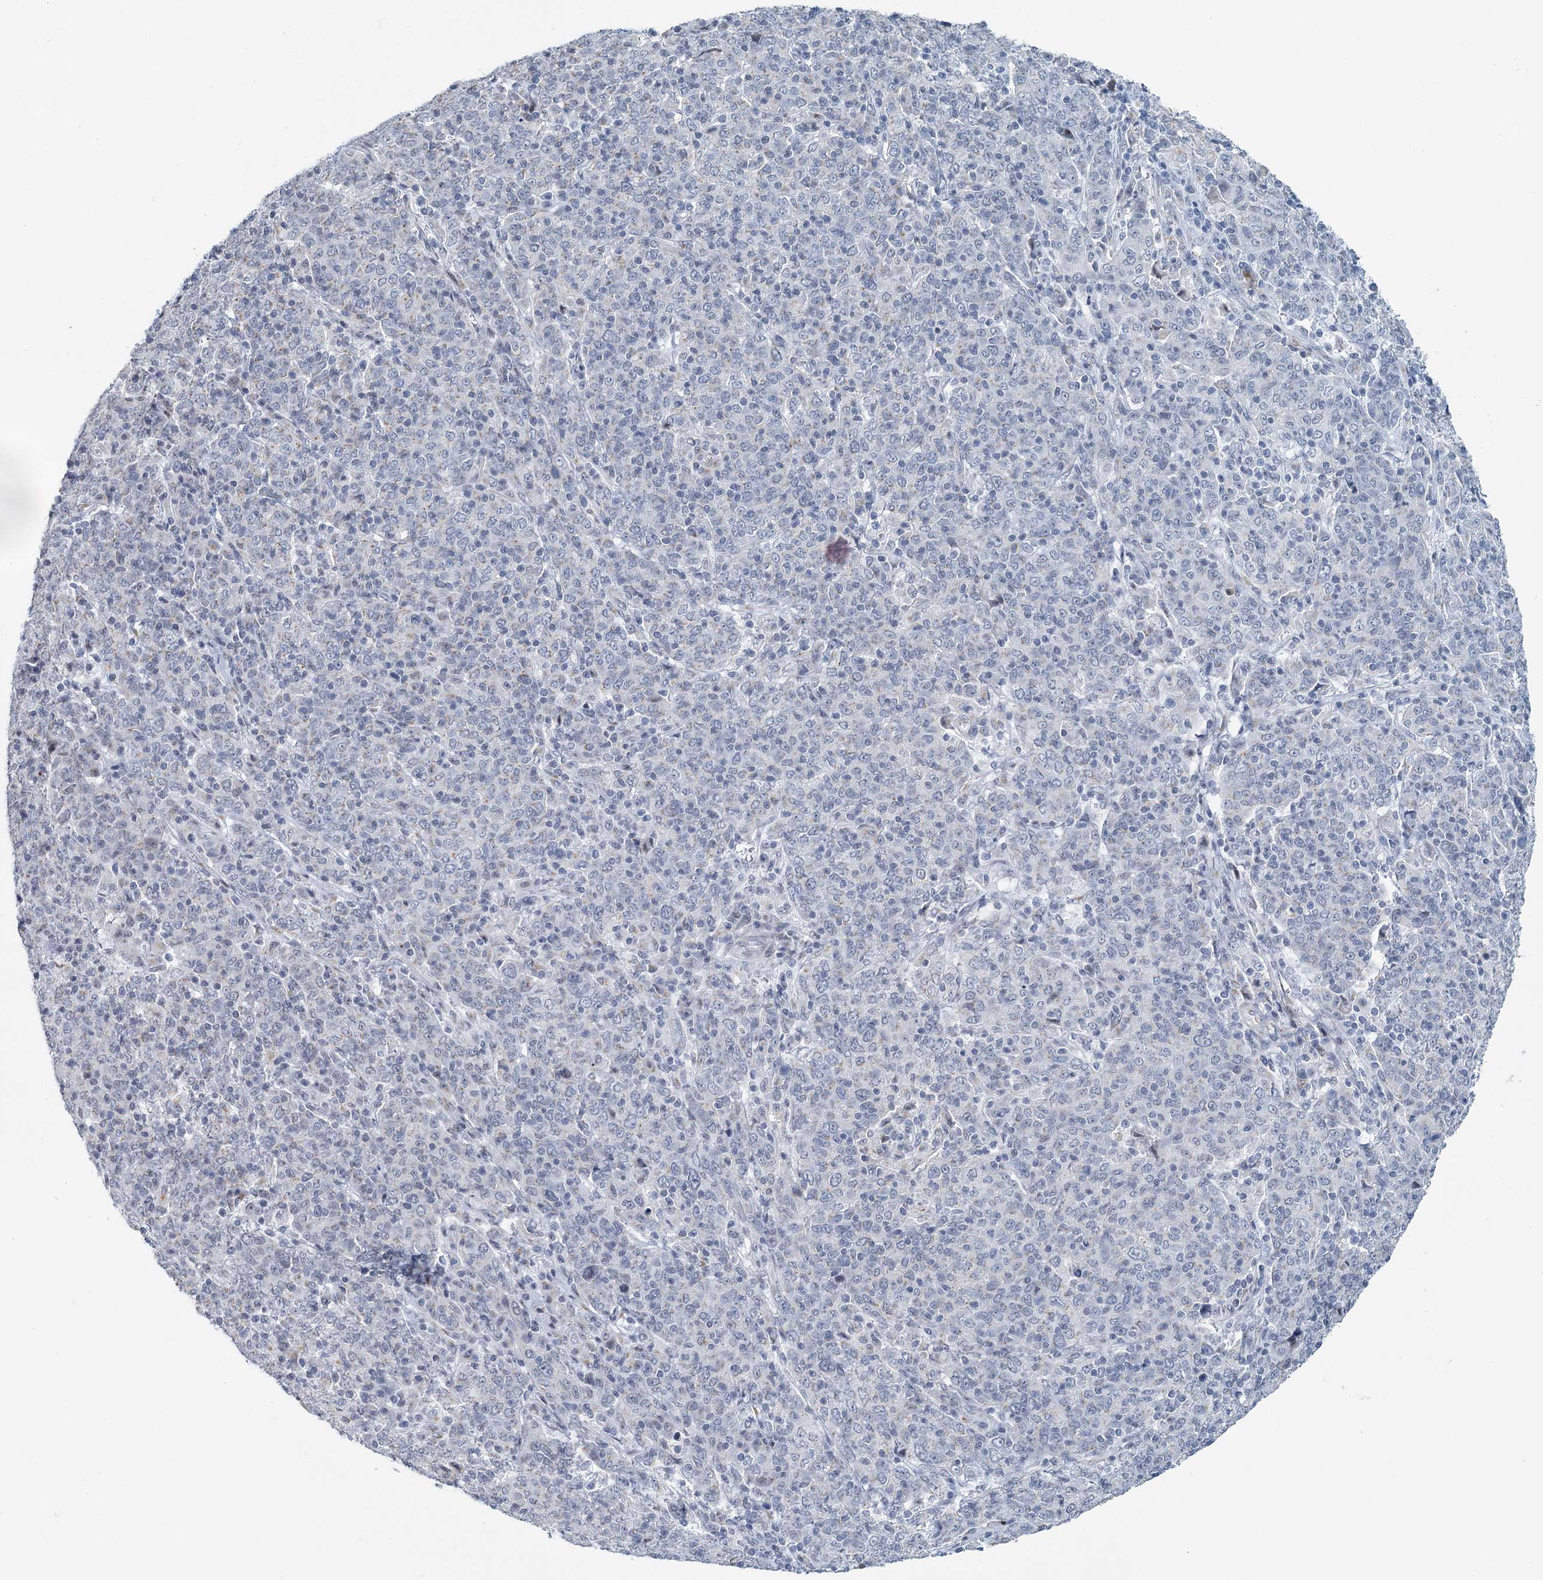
{"staining": {"intensity": "negative", "quantity": "none", "location": "none"}, "tissue": "cervical cancer", "cell_type": "Tumor cells", "image_type": "cancer", "snomed": [{"axis": "morphology", "description": "Squamous cell carcinoma, NOS"}, {"axis": "topography", "description": "Cervix"}], "caption": "High power microscopy micrograph of an immunohistochemistry photomicrograph of squamous cell carcinoma (cervical), revealing no significant positivity in tumor cells.", "gene": "ZNF527", "patient": {"sex": "female", "age": 67}}